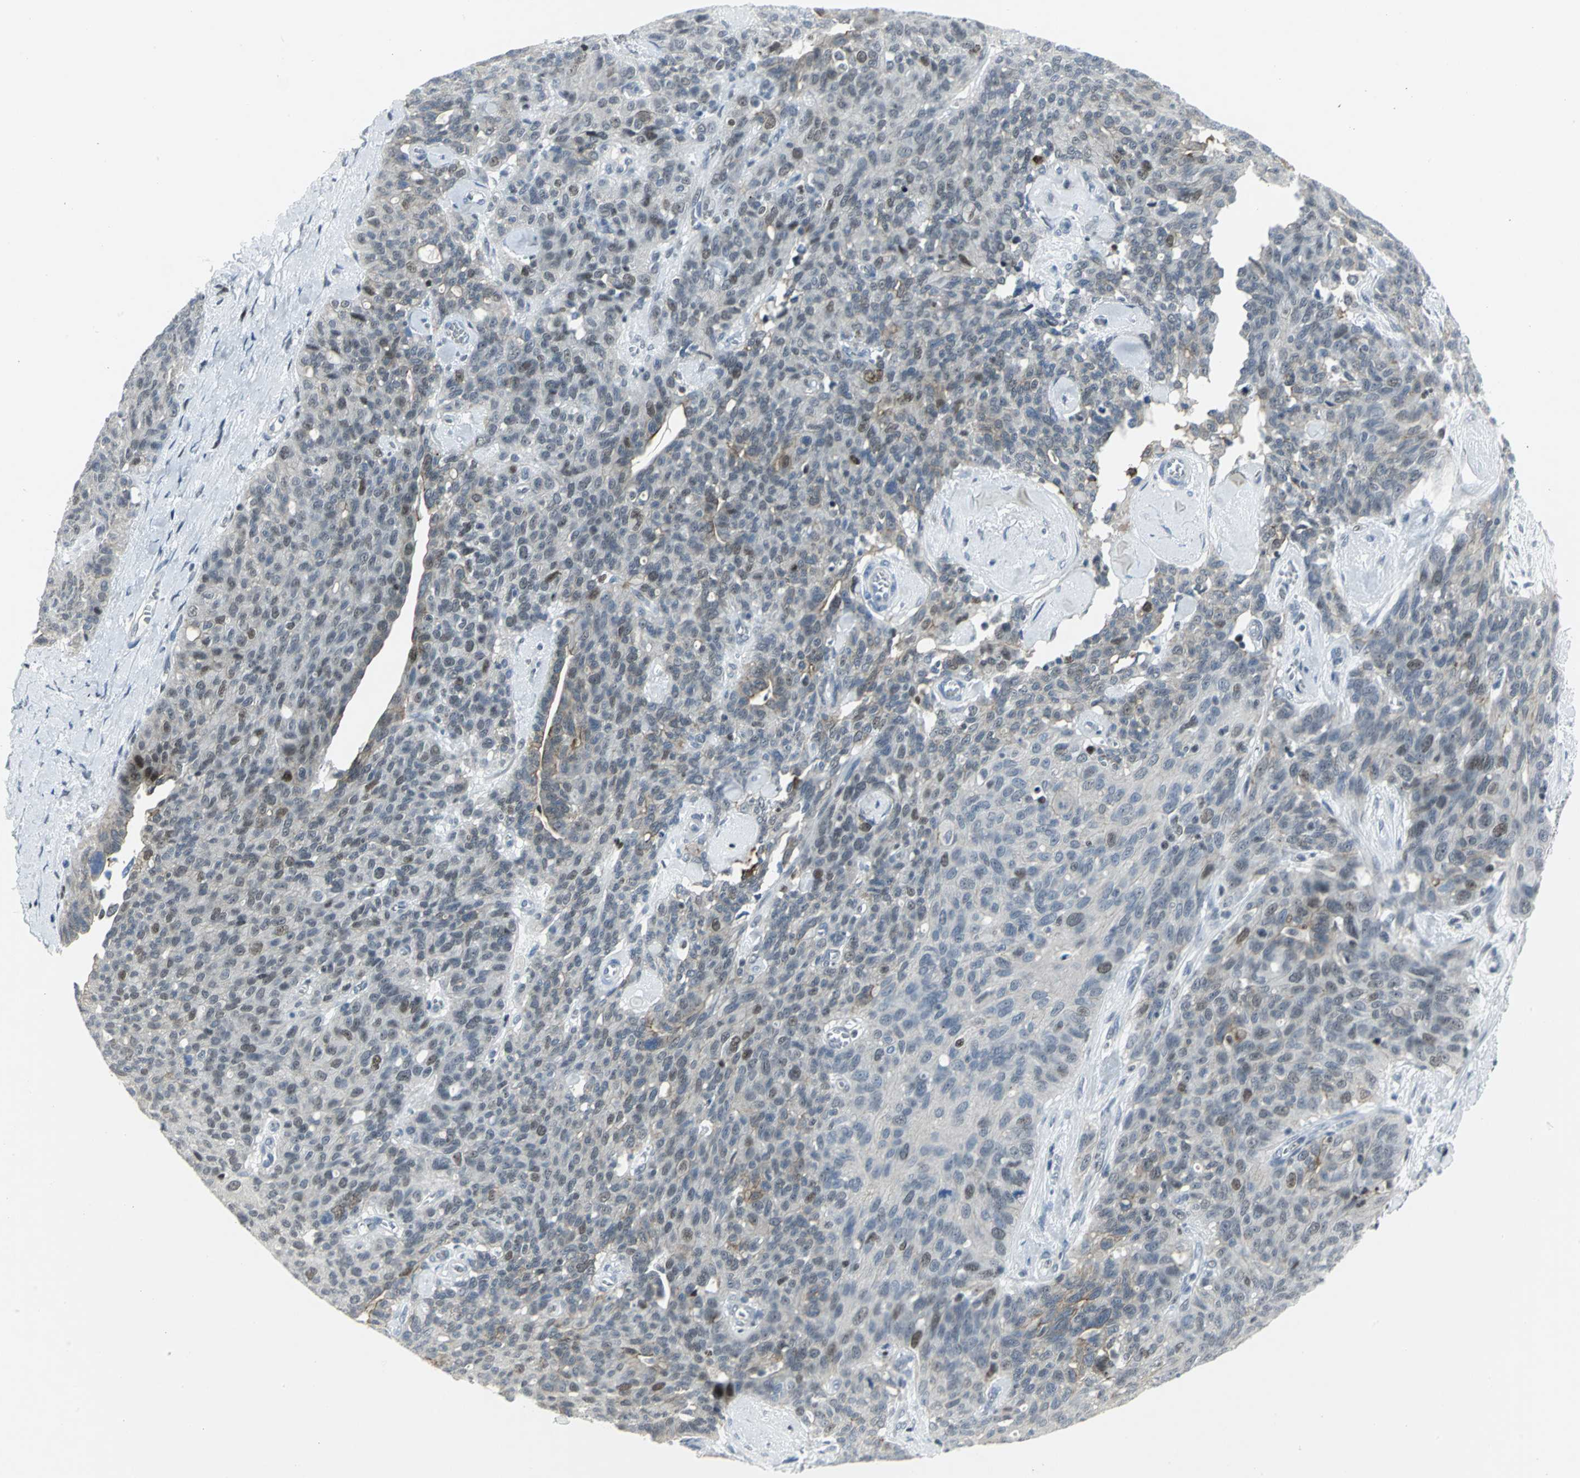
{"staining": {"intensity": "weak", "quantity": "<25%", "location": "nuclear"}, "tissue": "ovarian cancer", "cell_type": "Tumor cells", "image_type": "cancer", "snomed": [{"axis": "morphology", "description": "Carcinoma, endometroid"}, {"axis": "topography", "description": "Ovary"}], "caption": "This is an IHC micrograph of human ovarian cancer. There is no staining in tumor cells.", "gene": "RPA1", "patient": {"sex": "female", "age": 60}}